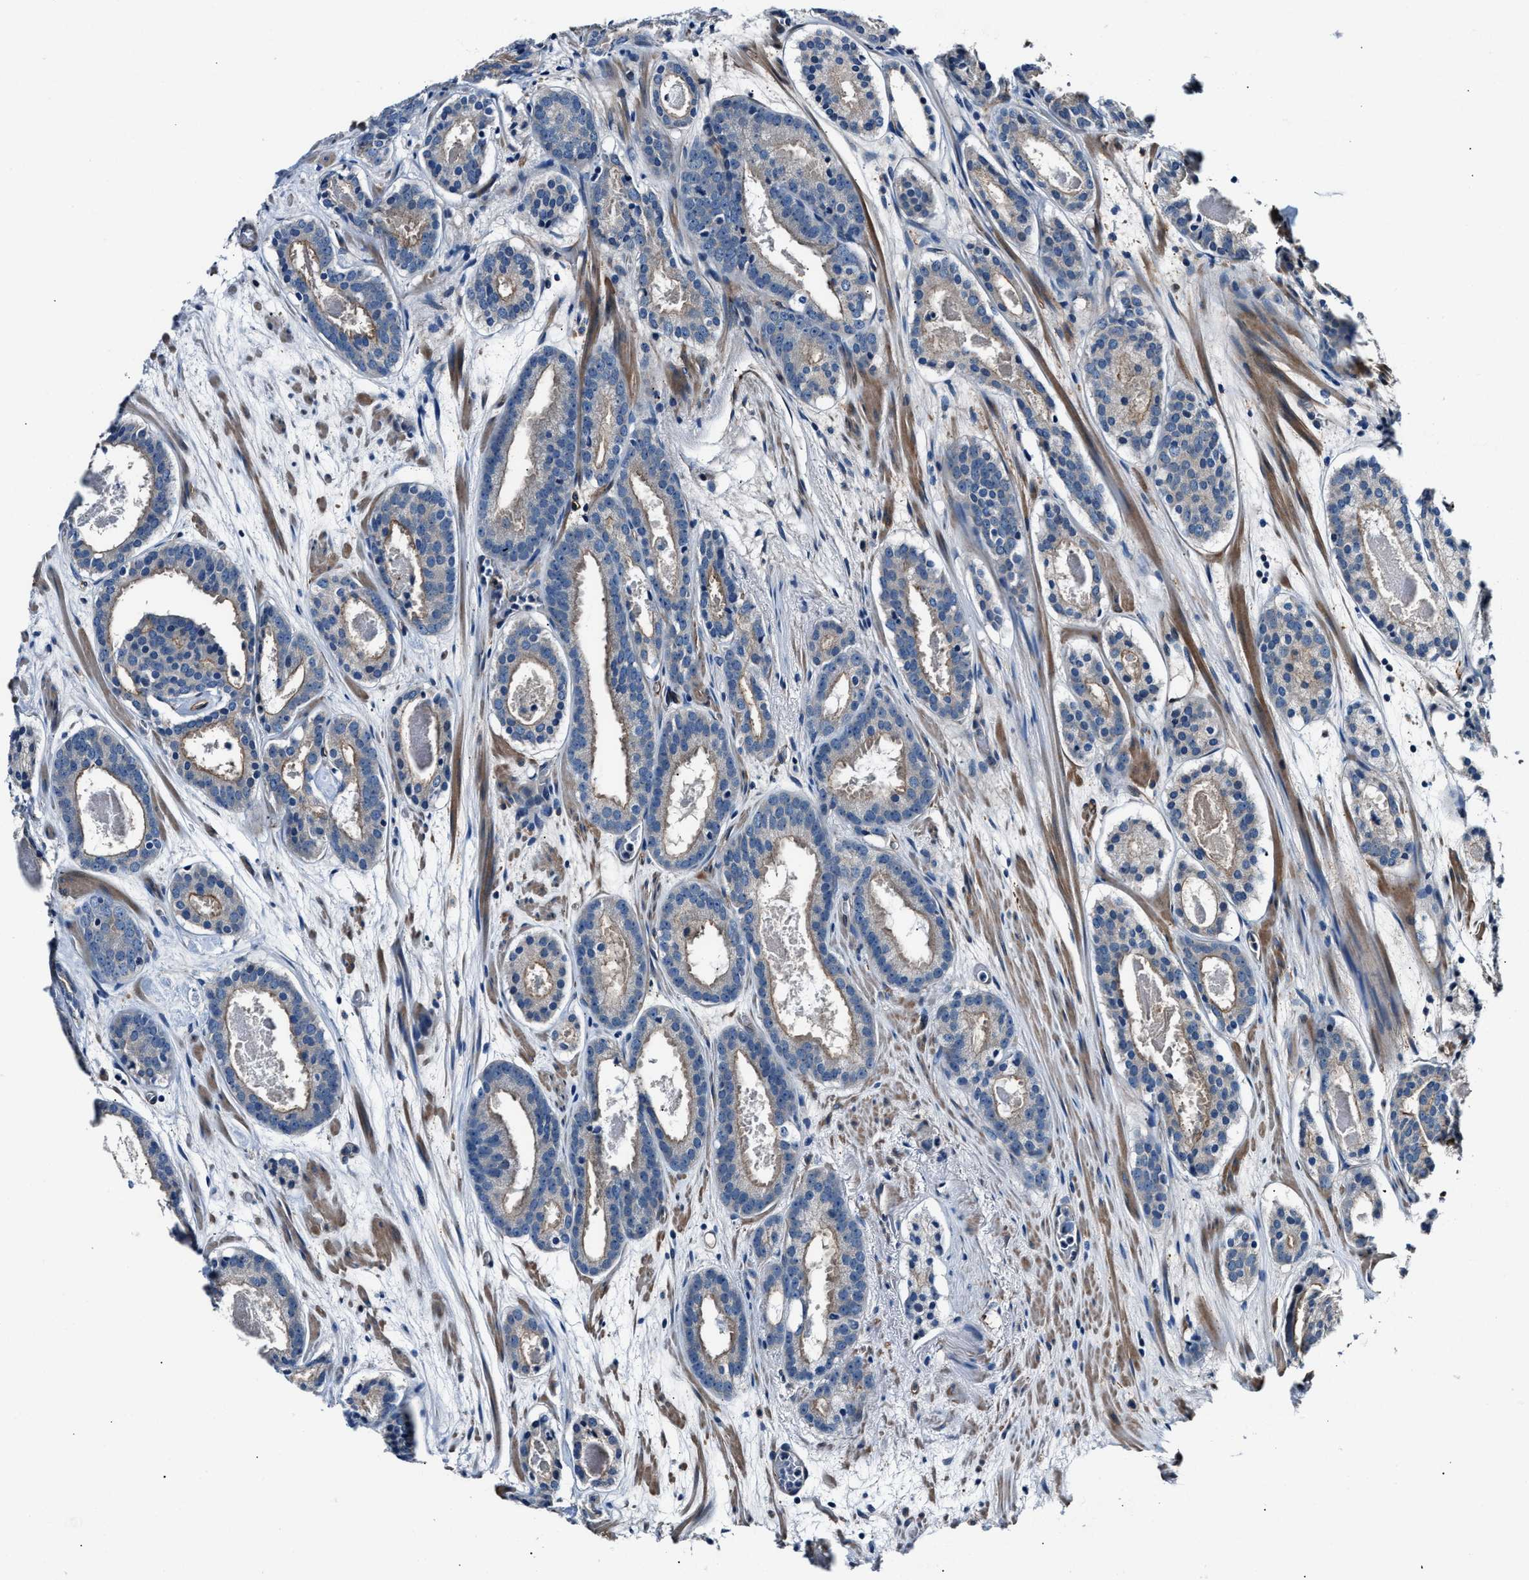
{"staining": {"intensity": "weak", "quantity": "<25%", "location": "cytoplasmic/membranous"}, "tissue": "prostate cancer", "cell_type": "Tumor cells", "image_type": "cancer", "snomed": [{"axis": "morphology", "description": "Adenocarcinoma, Low grade"}, {"axis": "topography", "description": "Prostate"}], "caption": "The photomicrograph exhibits no significant expression in tumor cells of adenocarcinoma (low-grade) (prostate). (Stains: DAB immunohistochemistry (IHC) with hematoxylin counter stain, Microscopy: brightfield microscopy at high magnification).", "gene": "MPDZ", "patient": {"sex": "male", "age": 69}}